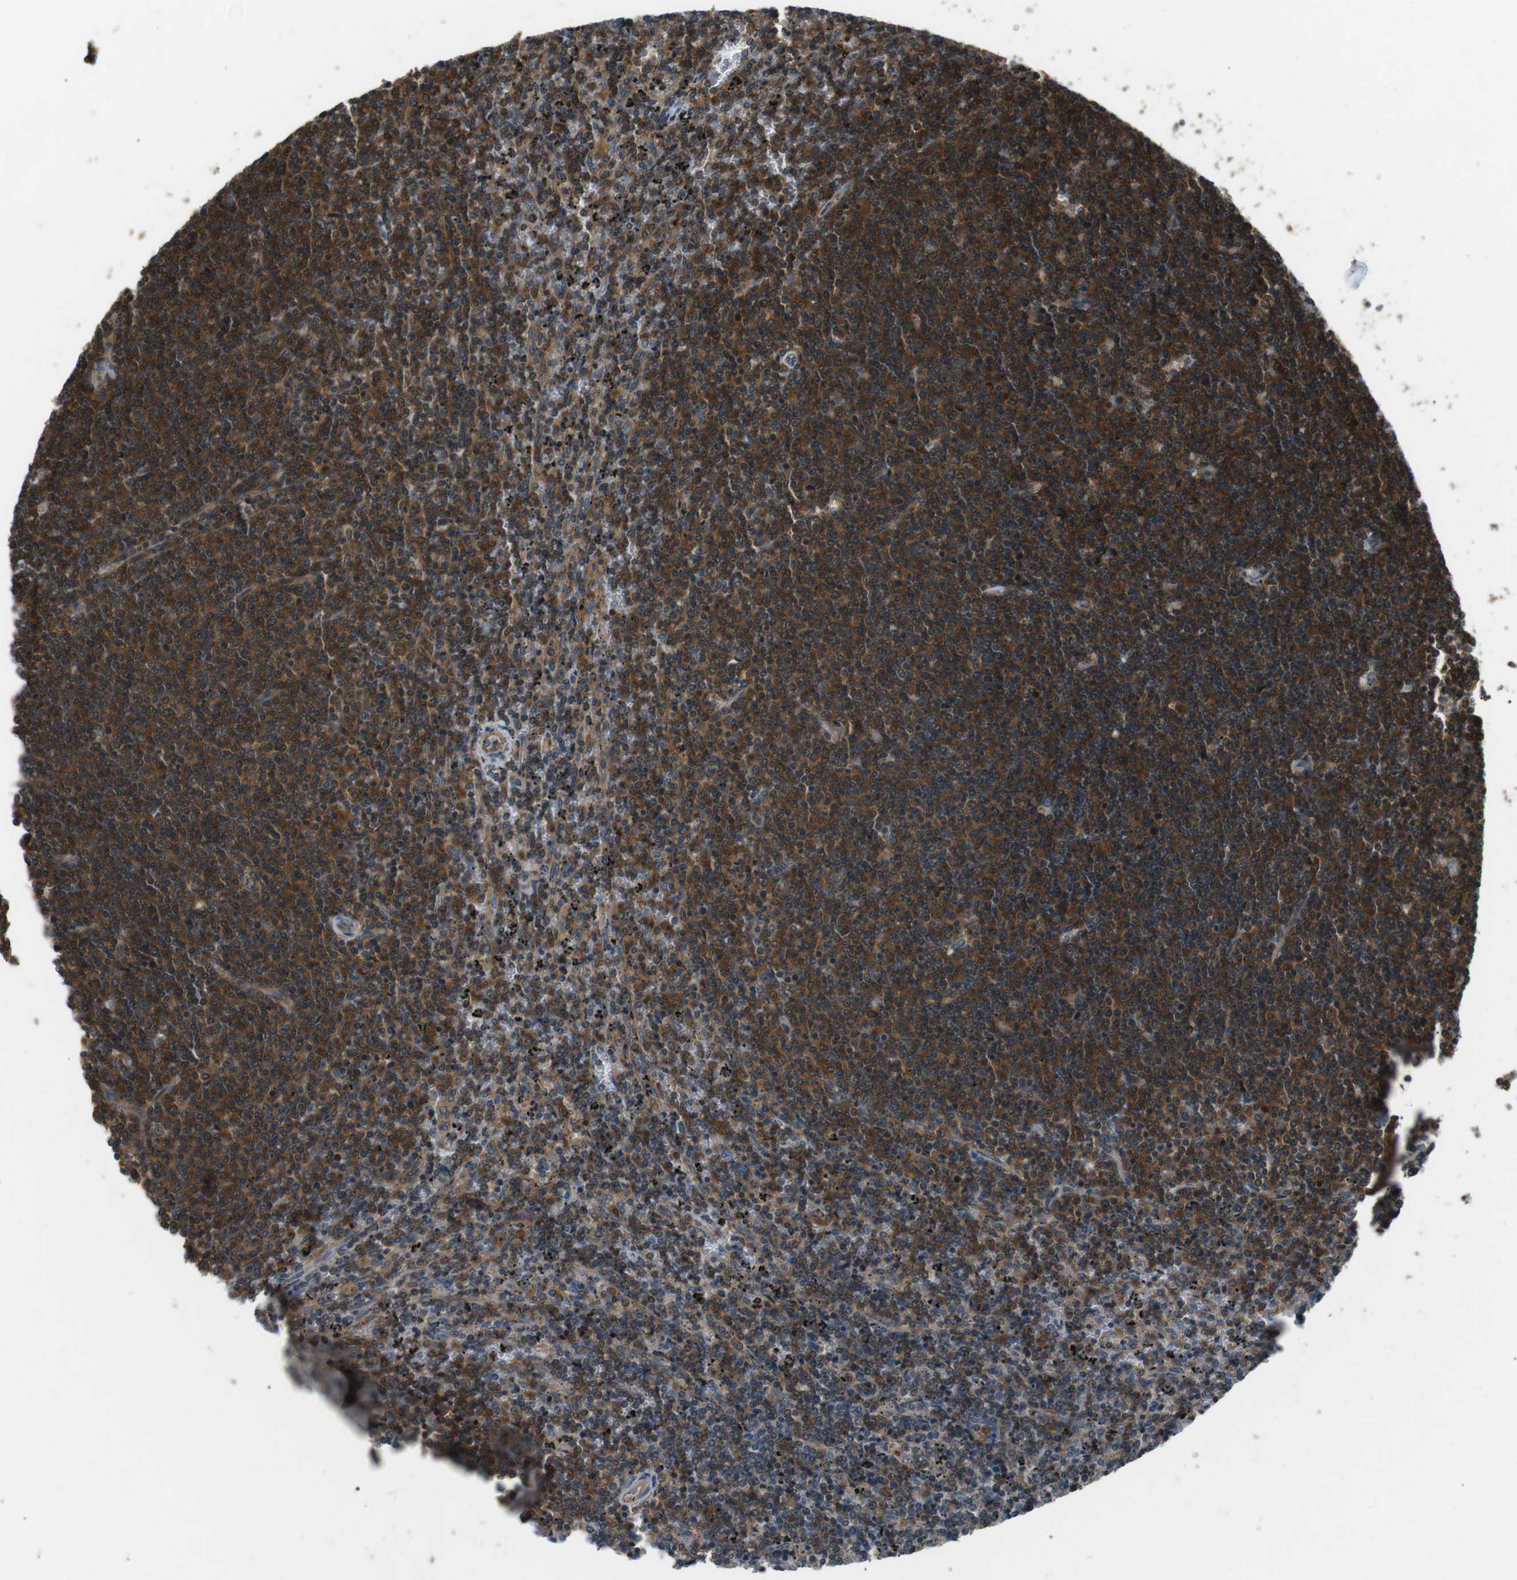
{"staining": {"intensity": "moderate", "quantity": ">75%", "location": "cytoplasmic/membranous"}, "tissue": "lymphoma", "cell_type": "Tumor cells", "image_type": "cancer", "snomed": [{"axis": "morphology", "description": "Malignant lymphoma, non-Hodgkin's type, Low grade"}, {"axis": "topography", "description": "Spleen"}], "caption": "Lymphoma stained with a protein marker displays moderate staining in tumor cells.", "gene": "GPR161", "patient": {"sex": "female", "age": 50}}